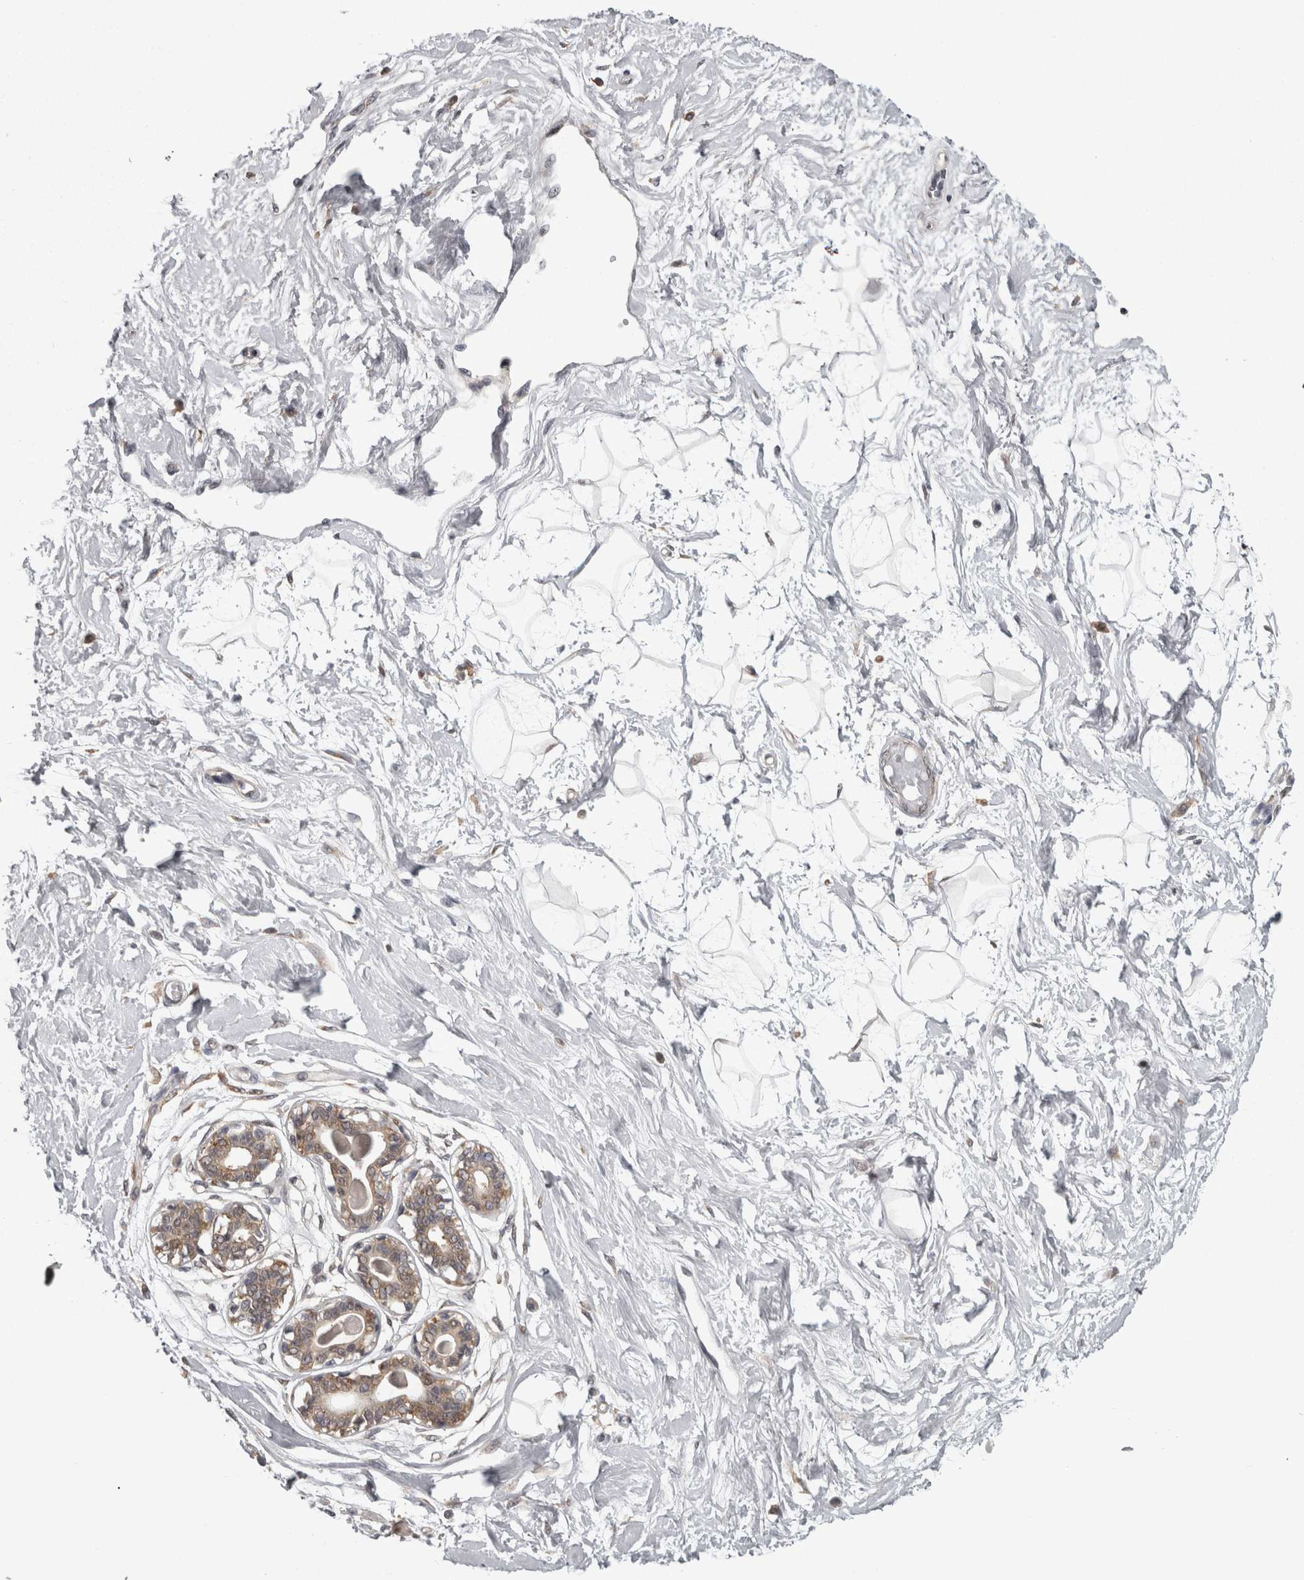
{"staining": {"intensity": "negative", "quantity": "none", "location": "none"}, "tissue": "breast", "cell_type": "Adipocytes", "image_type": "normal", "snomed": [{"axis": "morphology", "description": "Normal tissue, NOS"}, {"axis": "topography", "description": "Breast"}], "caption": "A micrograph of breast stained for a protein shows no brown staining in adipocytes.", "gene": "CACYBP", "patient": {"sex": "female", "age": 45}}